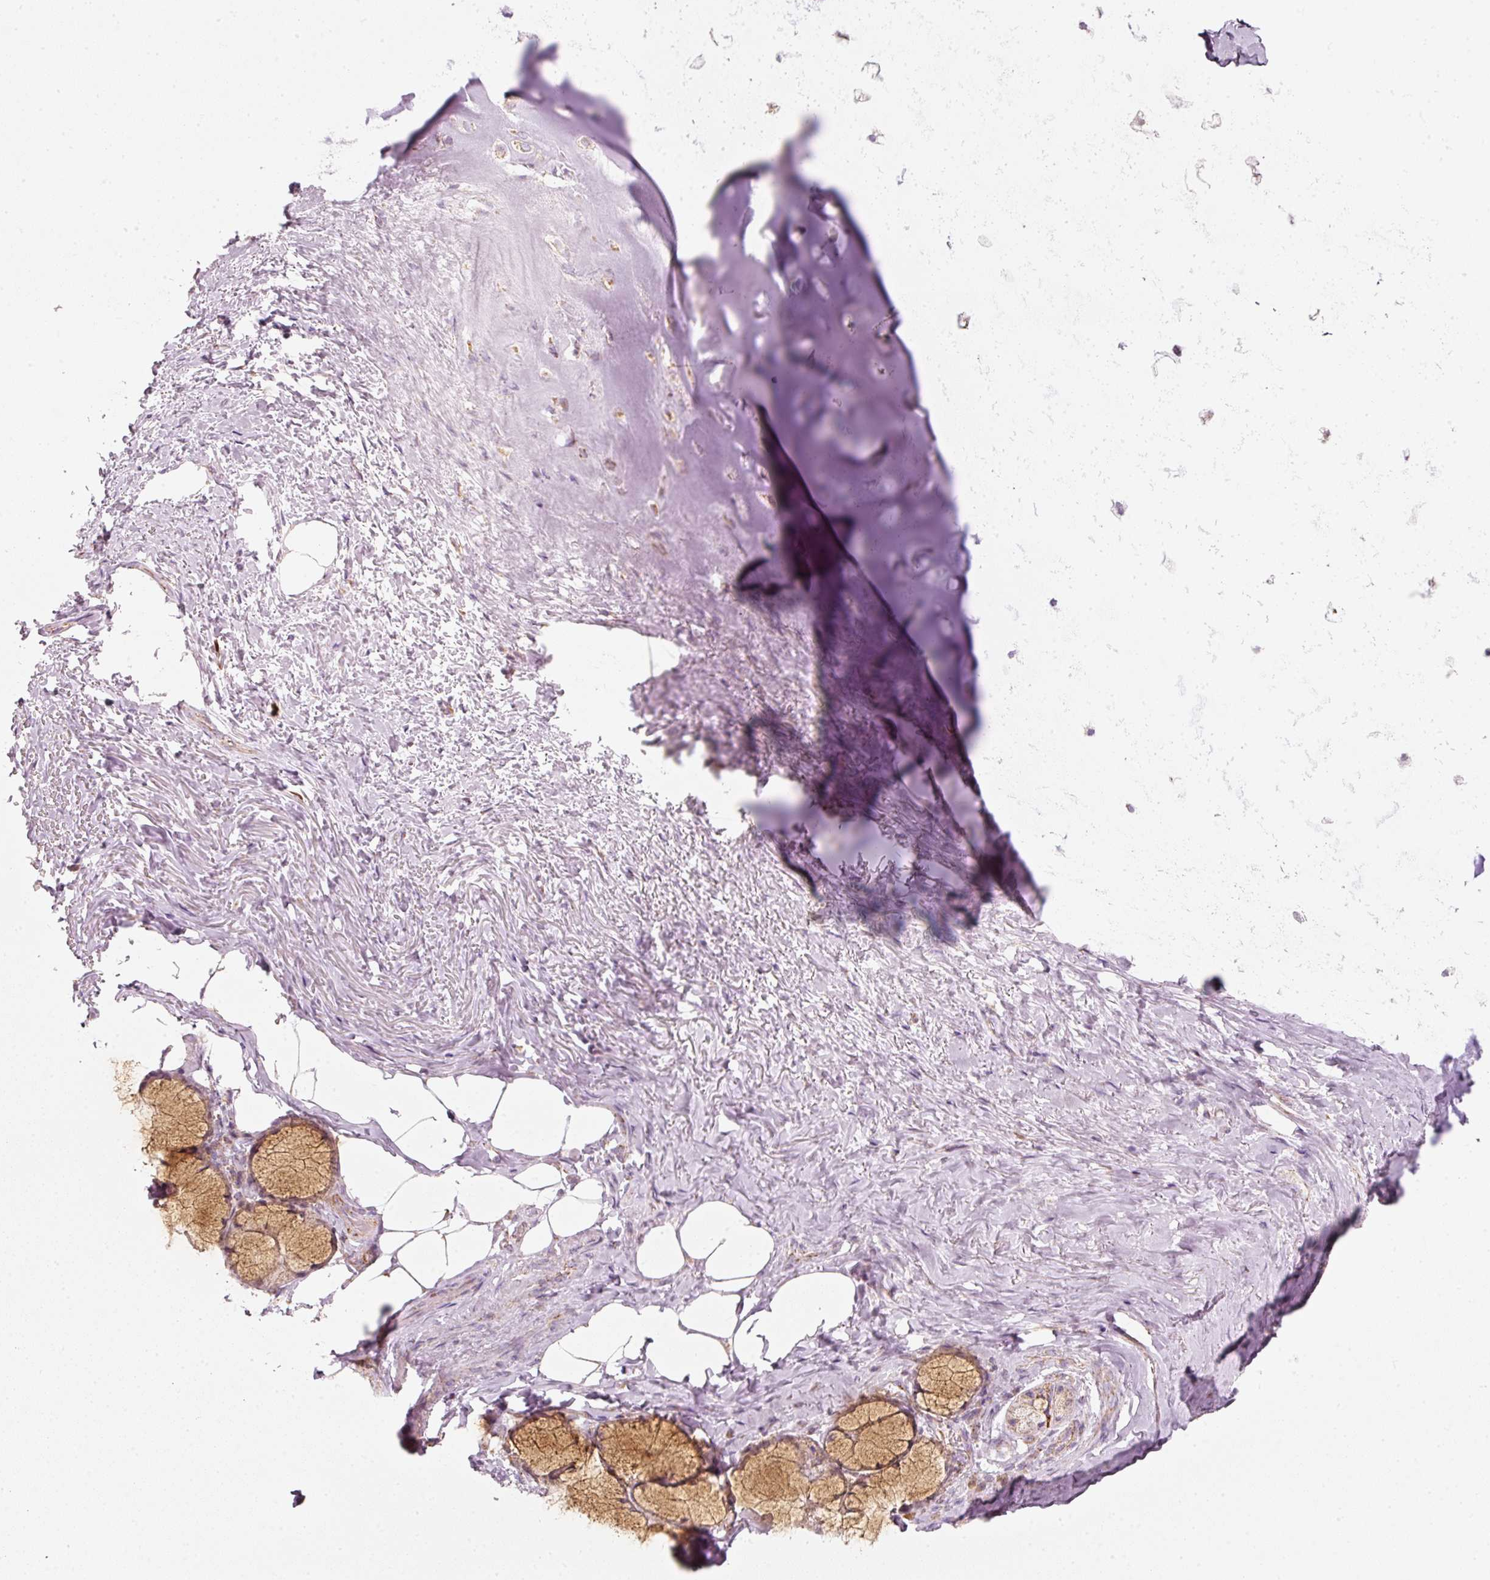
{"staining": {"intensity": "negative", "quantity": "none", "location": "none"}, "tissue": "adipose tissue", "cell_type": "Adipocytes", "image_type": "normal", "snomed": [{"axis": "morphology", "description": "Normal tissue, NOS"}, {"axis": "topography", "description": "Cartilage tissue"}, {"axis": "topography", "description": "Bronchus"}], "caption": "This is a histopathology image of immunohistochemistry (IHC) staining of benign adipose tissue, which shows no positivity in adipocytes. (Brightfield microscopy of DAB (3,3'-diaminobenzidine) immunohistochemistry (IHC) at high magnification).", "gene": "DUT", "patient": {"sex": "male", "age": 56}}